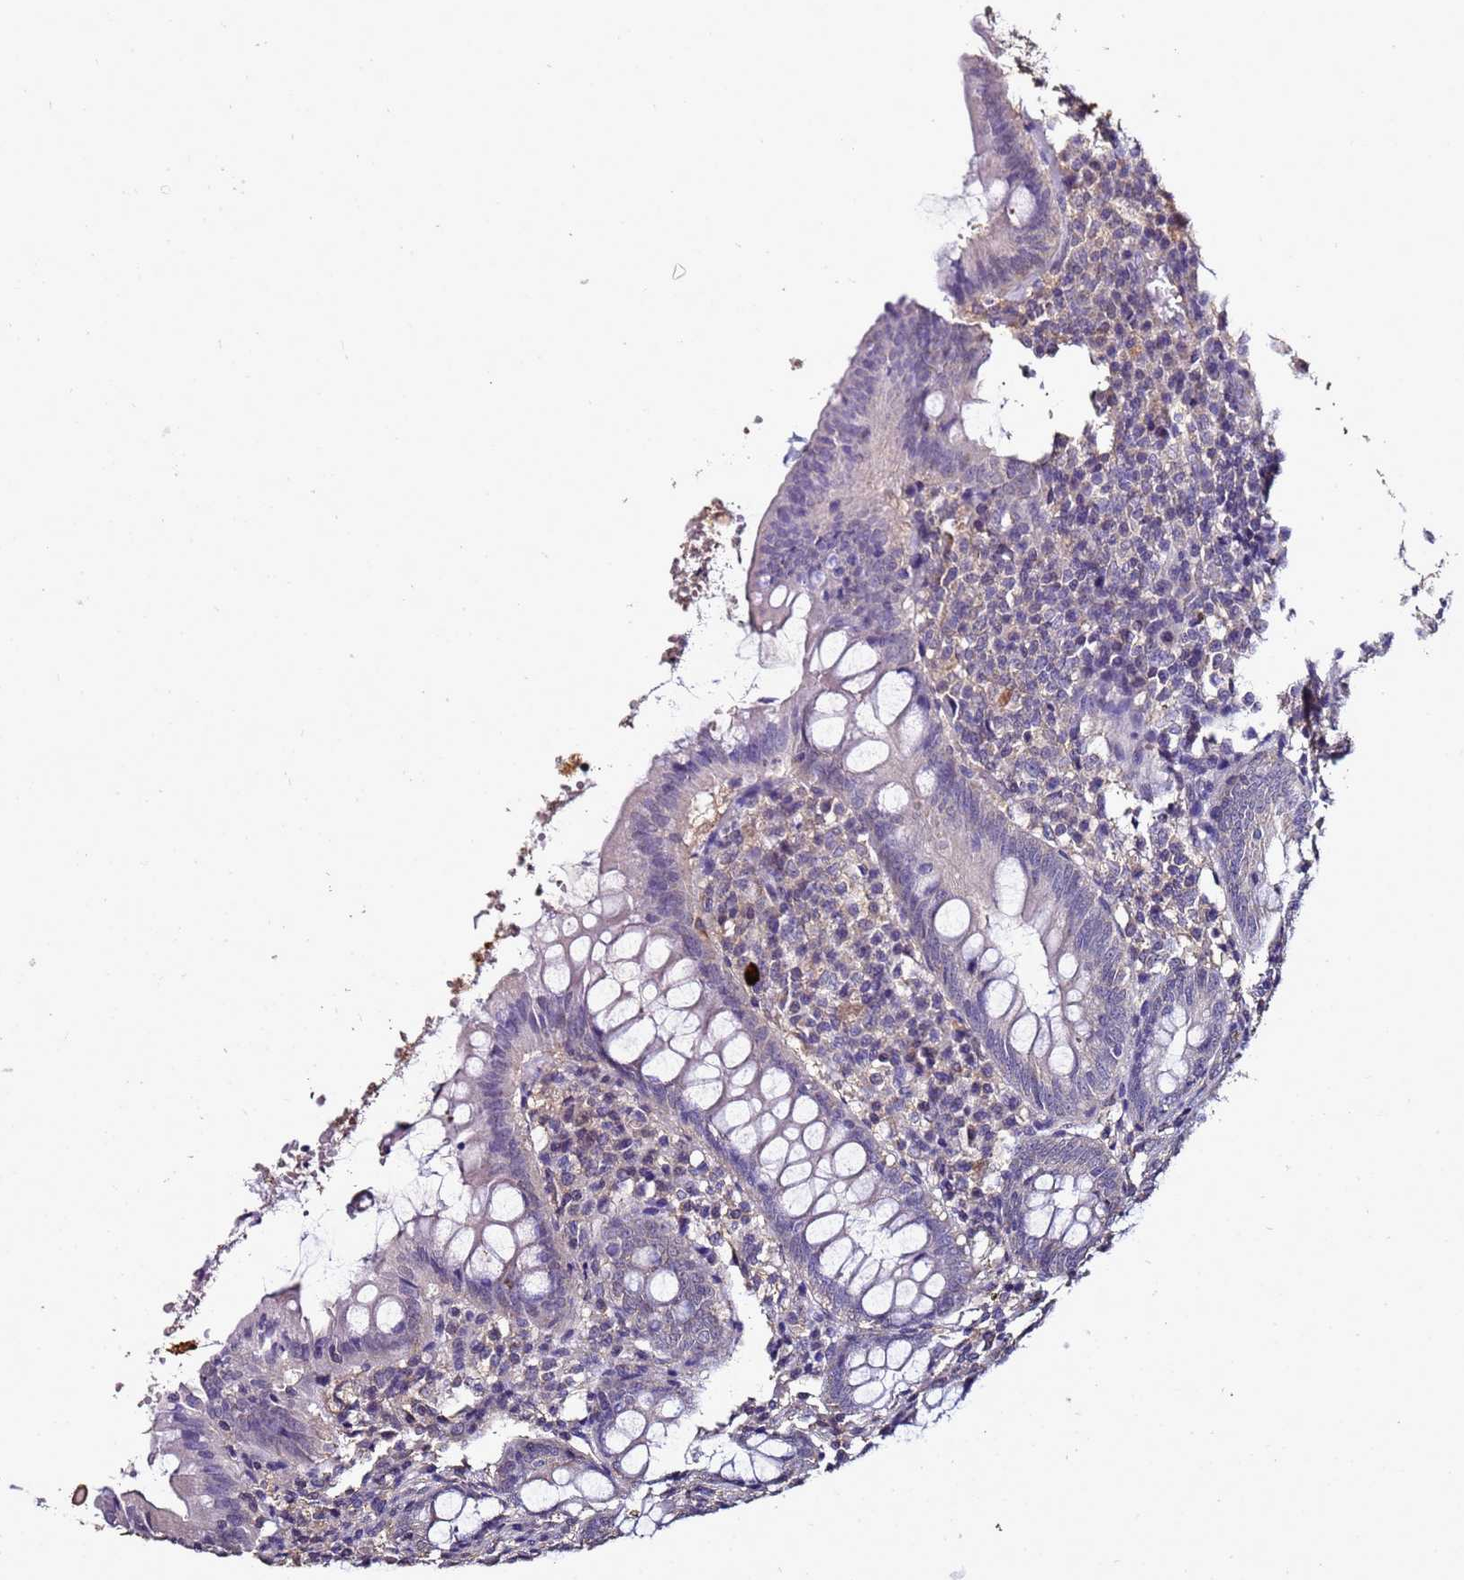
{"staining": {"intensity": "weak", "quantity": "<25%", "location": "cytoplasmic/membranous"}, "tissue": "appendix", "cell_type": "Glandular cells", "image_type": "normal", "snomed": [{"axis": "morphology", "description": "Normal tissue, NOS"}, {"axis": "topography", "description": "Appendix"}], "caption": "Immunohistochemistry of benign appendix shows no positivity in glandular cells. (Brightfield microscopy of DAB (3,3'-diaminobenzidine) IHC at high magnification).", "gene": "ENOPH1", "patient": {"sex": "female", "age": 54}}